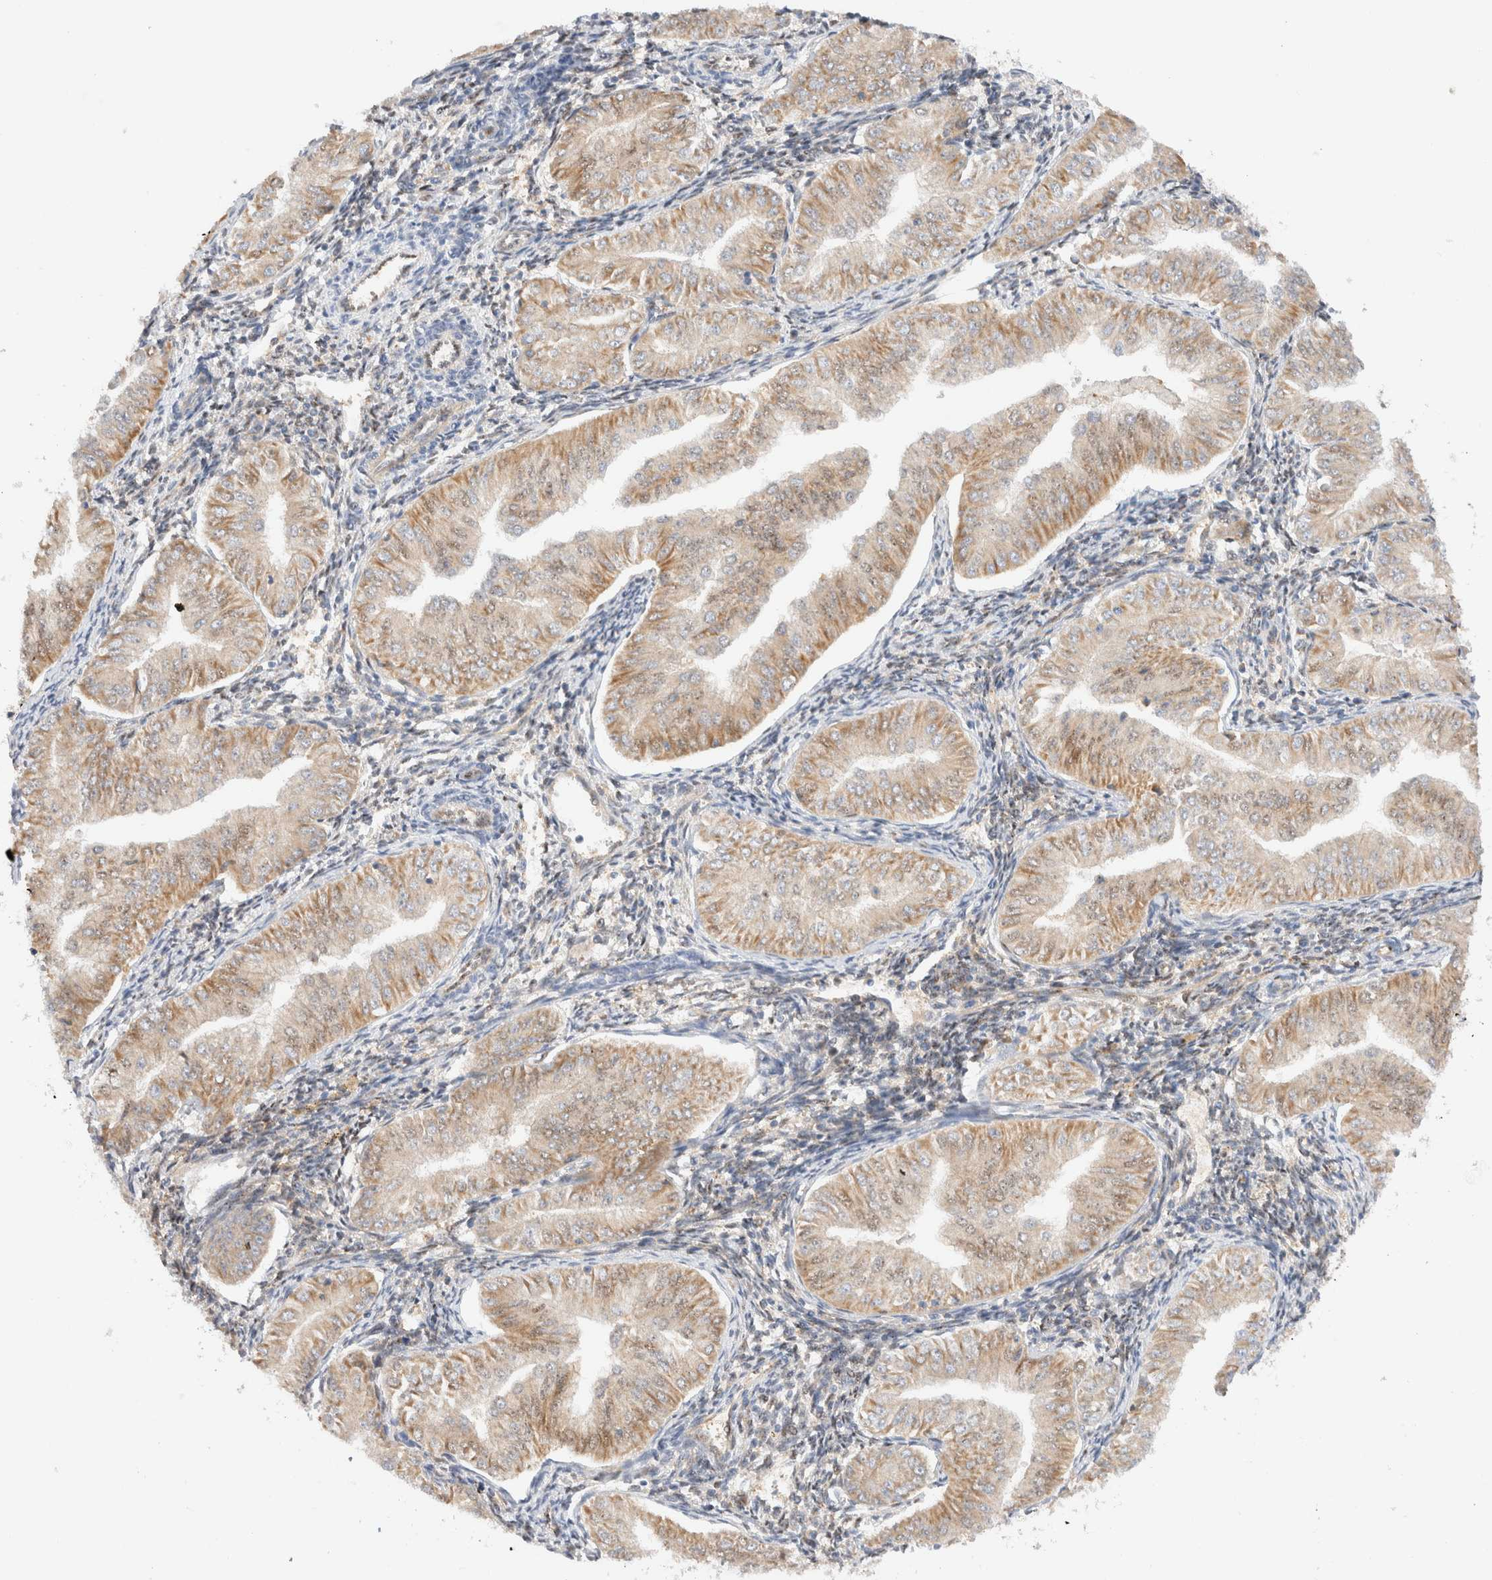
{"staining": {"intensity": "weak", "quantity": ">75%", "location": "cytoplasmic/membranous"}, "tissue": "endometrial cancer", "cell_type": "Tumor cells", "image_type": "cancer", "snomed": [{"axis": "morphology", "description": "Normal tissue, NOS"}, {"axis": "morphology", "description": "Adenocarcinoma, NOS"}, {"axis": "topography", "description": "Endometrium"}], "caption": "Endometrial cancer (adenocarcinoma) tissue exhibits weak cytoplasmic/membranous positivity in approximately >75% of tumor cells (DAB IHC, brown staining for protein, blue staining for nuclei).", "gene": "RABEP1", "patient": {"sex": "female", "age": 53}}